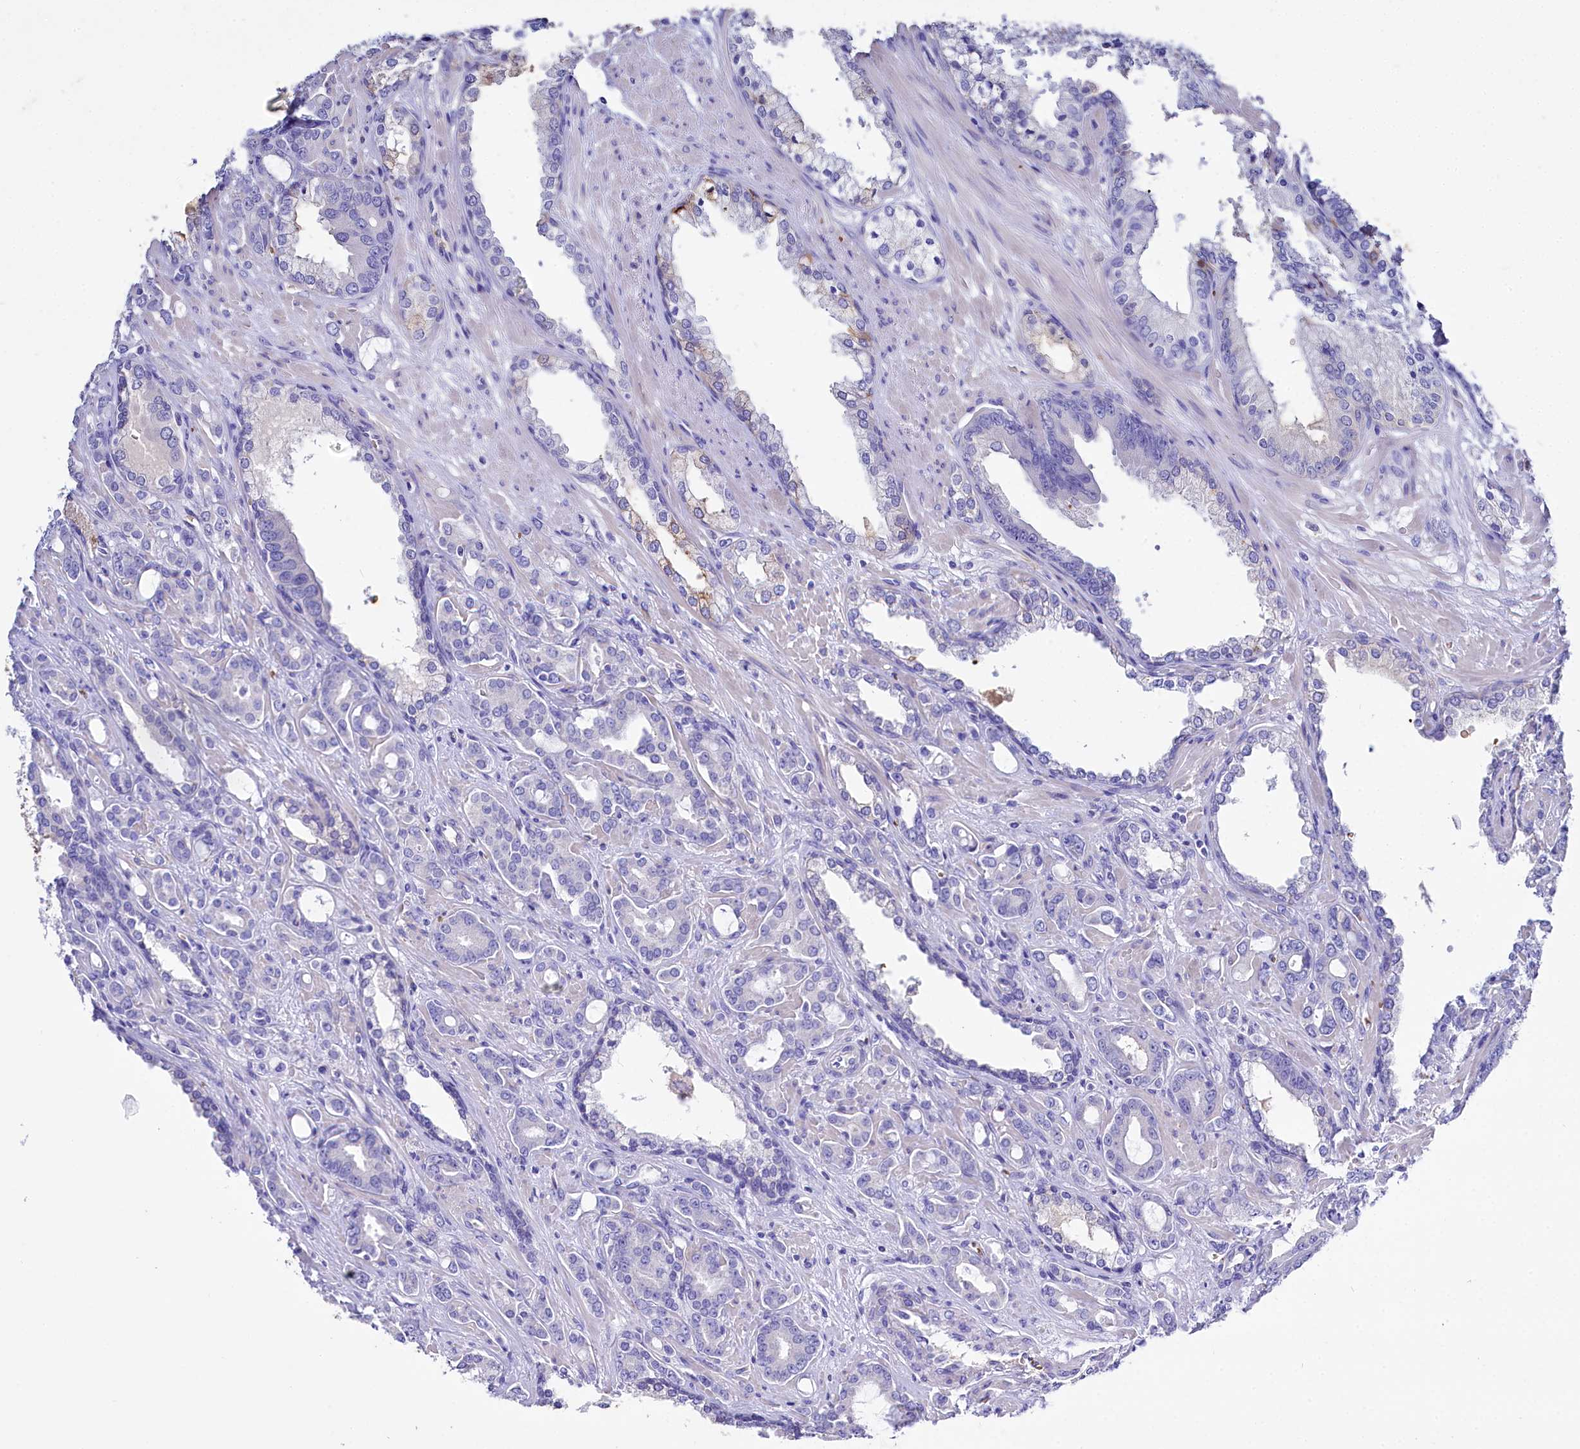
{"staining": {"intensity": "negative", "quantity": "none", "location": "none"}, "tissue": "prostate cancer", "cell_type": "Tumor cells", "image_type": "cancer", "snomed": [{"axis": "morphology", "description": "Adenocarcinoma, High grade"}, {"axis": "topography", "description": "Prostate"}], "caption": "Image shows no significant protein positivity in tumor cells of adenocarcinoma (high-grade) (prostate). (Brightfield microscopy of DAB (3,3'-diaminobenzidine) immunohistochemistry (IHC) at high magnification).", "gene": "RPUSD3", "patient": {"sex": "male", "age": 72}}